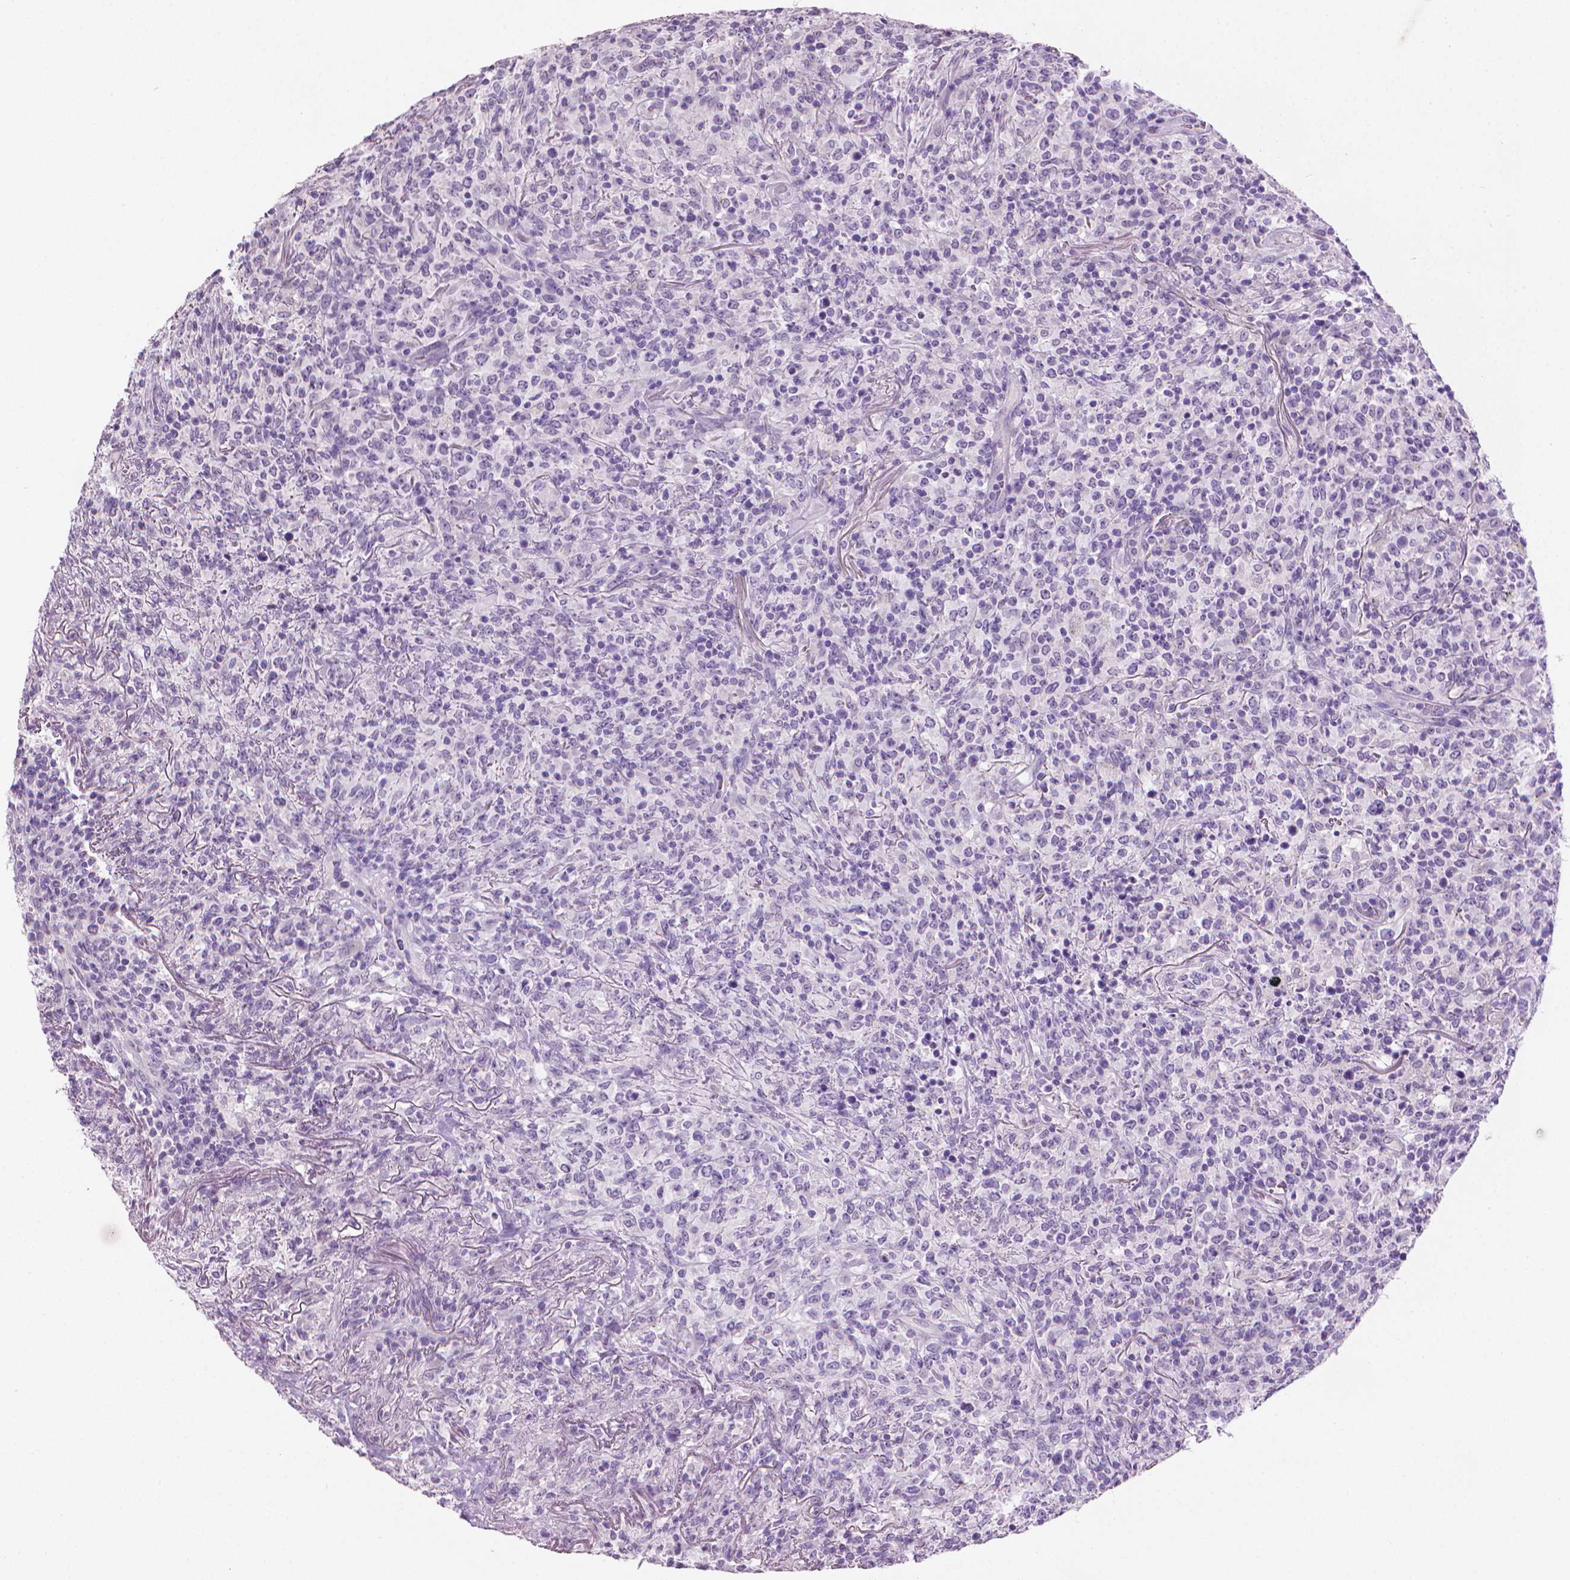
{"staining": {"intensity": "negative", "quantity": "none", "location": "none"}, "tissue": "lymphoma", "cell_type": "Tumor cells", "image_type": "cancer", "snomed": [{"axis": "morphology", "description": "Malignant lymphoma, non-Hodgkin's type, High grade"}, {"axis": "topography", "description": "Lung"}], "caption": "This photomicrograph is of lymphoma stained with IHC to label a protein in brown with the nuclei are counter-stained blue. There is no staining in tumor cells. (DAB immunohistochemistry visualized using brightfield microscopy, high magnification).", "gene": "MLANA", "patient": {"sex": "male", "age": 79}}